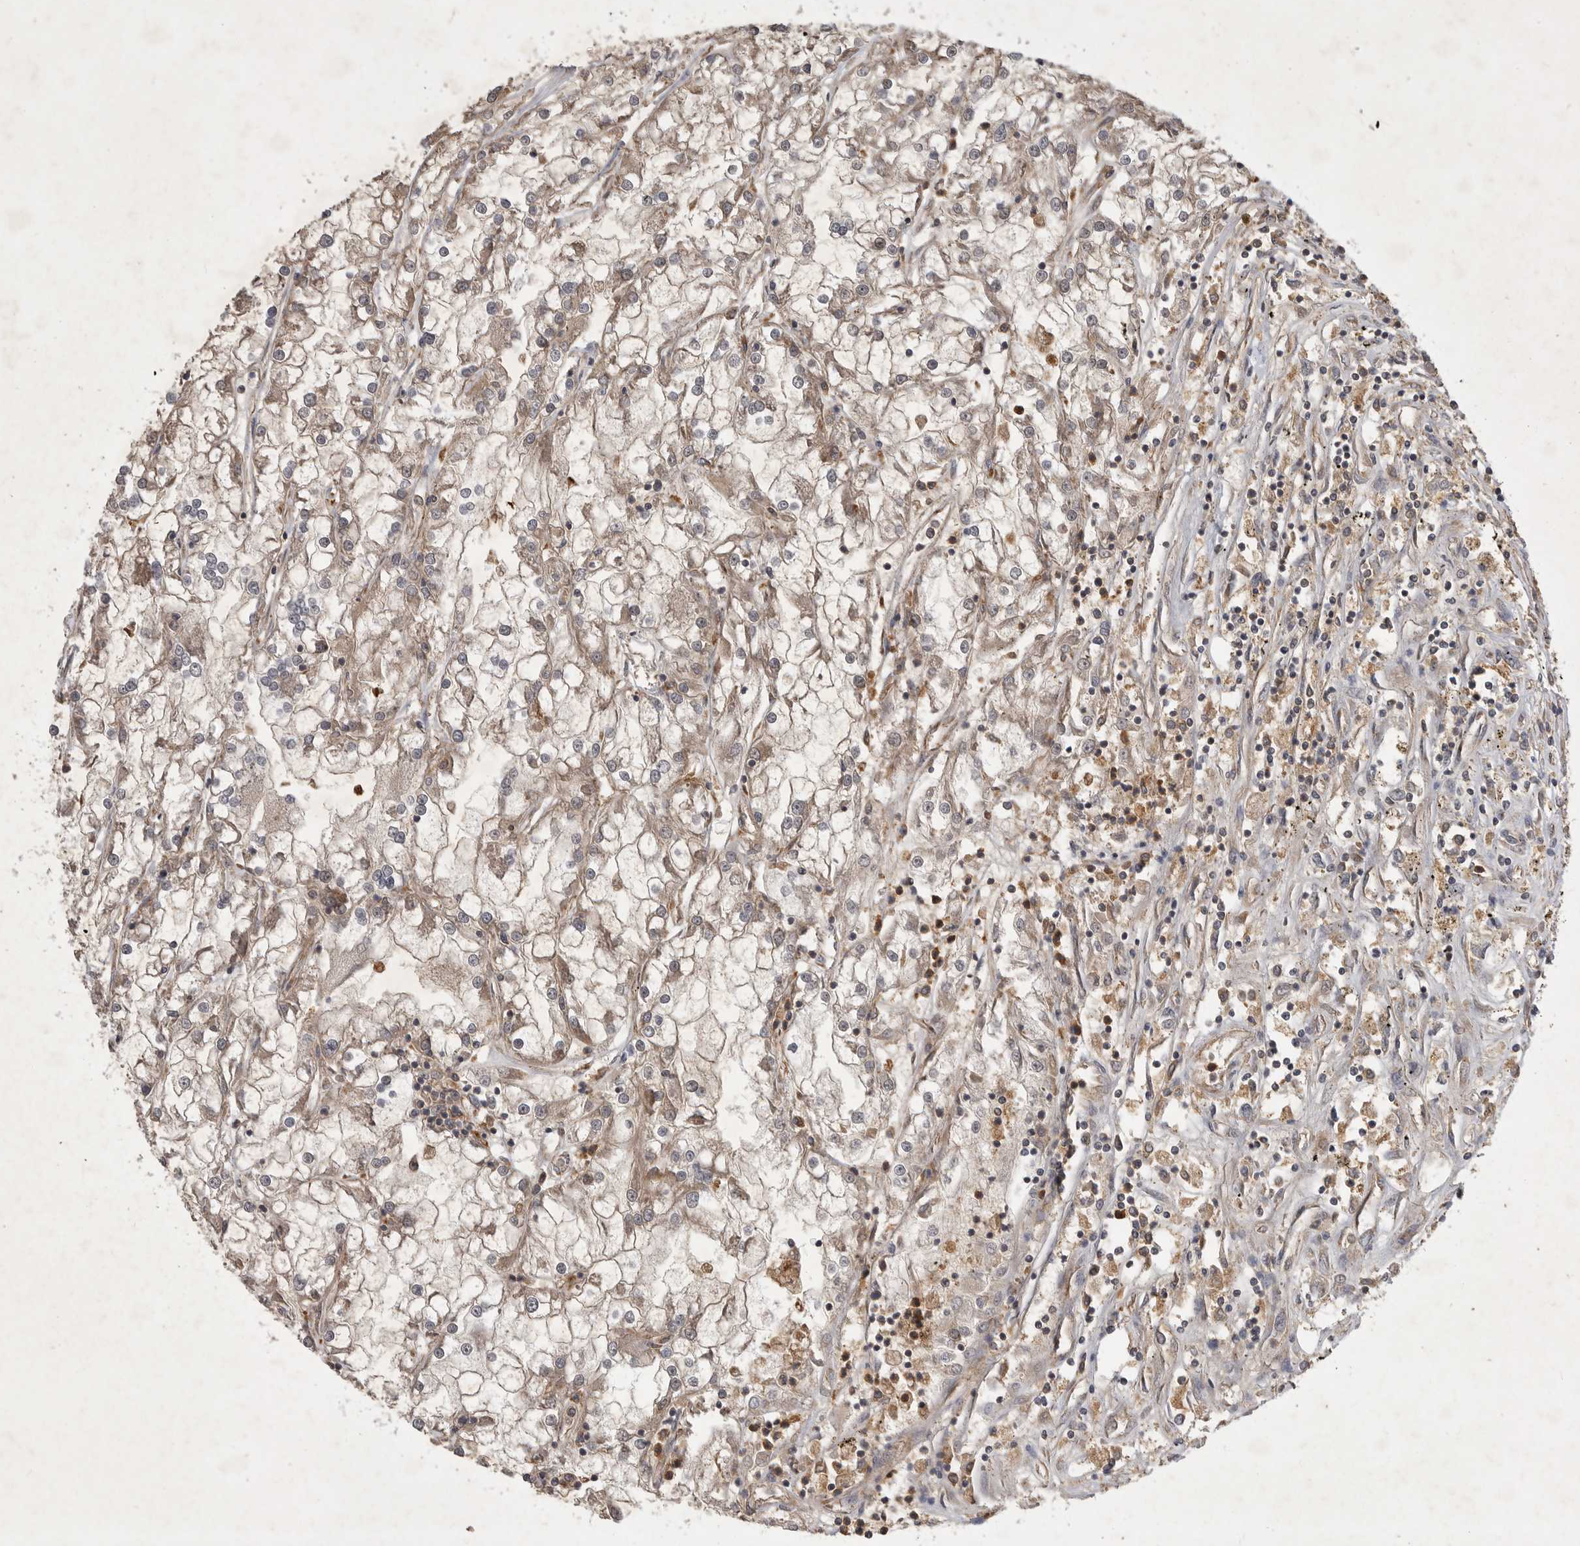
{"staining": {"intensity": "weak", "quantity": ">75%", "location": "cytoplasmic/membranous"}, "tissue": "renal cancer", "cell_type": "Tumor cells", "image_type": "cancer", "snomed": [{"axis": "morphology", "description": "Adenocarcinoma, NOS"}, {"axis": "topography", "description": "Kidney"}], "caption": "Immunohistochemical staining of adenocarcinoma (renal) displays low levels of weak cytoplasmic/membranous positivity in about >75% of tumor cells.", "gene": "ZNF232", "patient": {"sex": "female", "age": 52}}